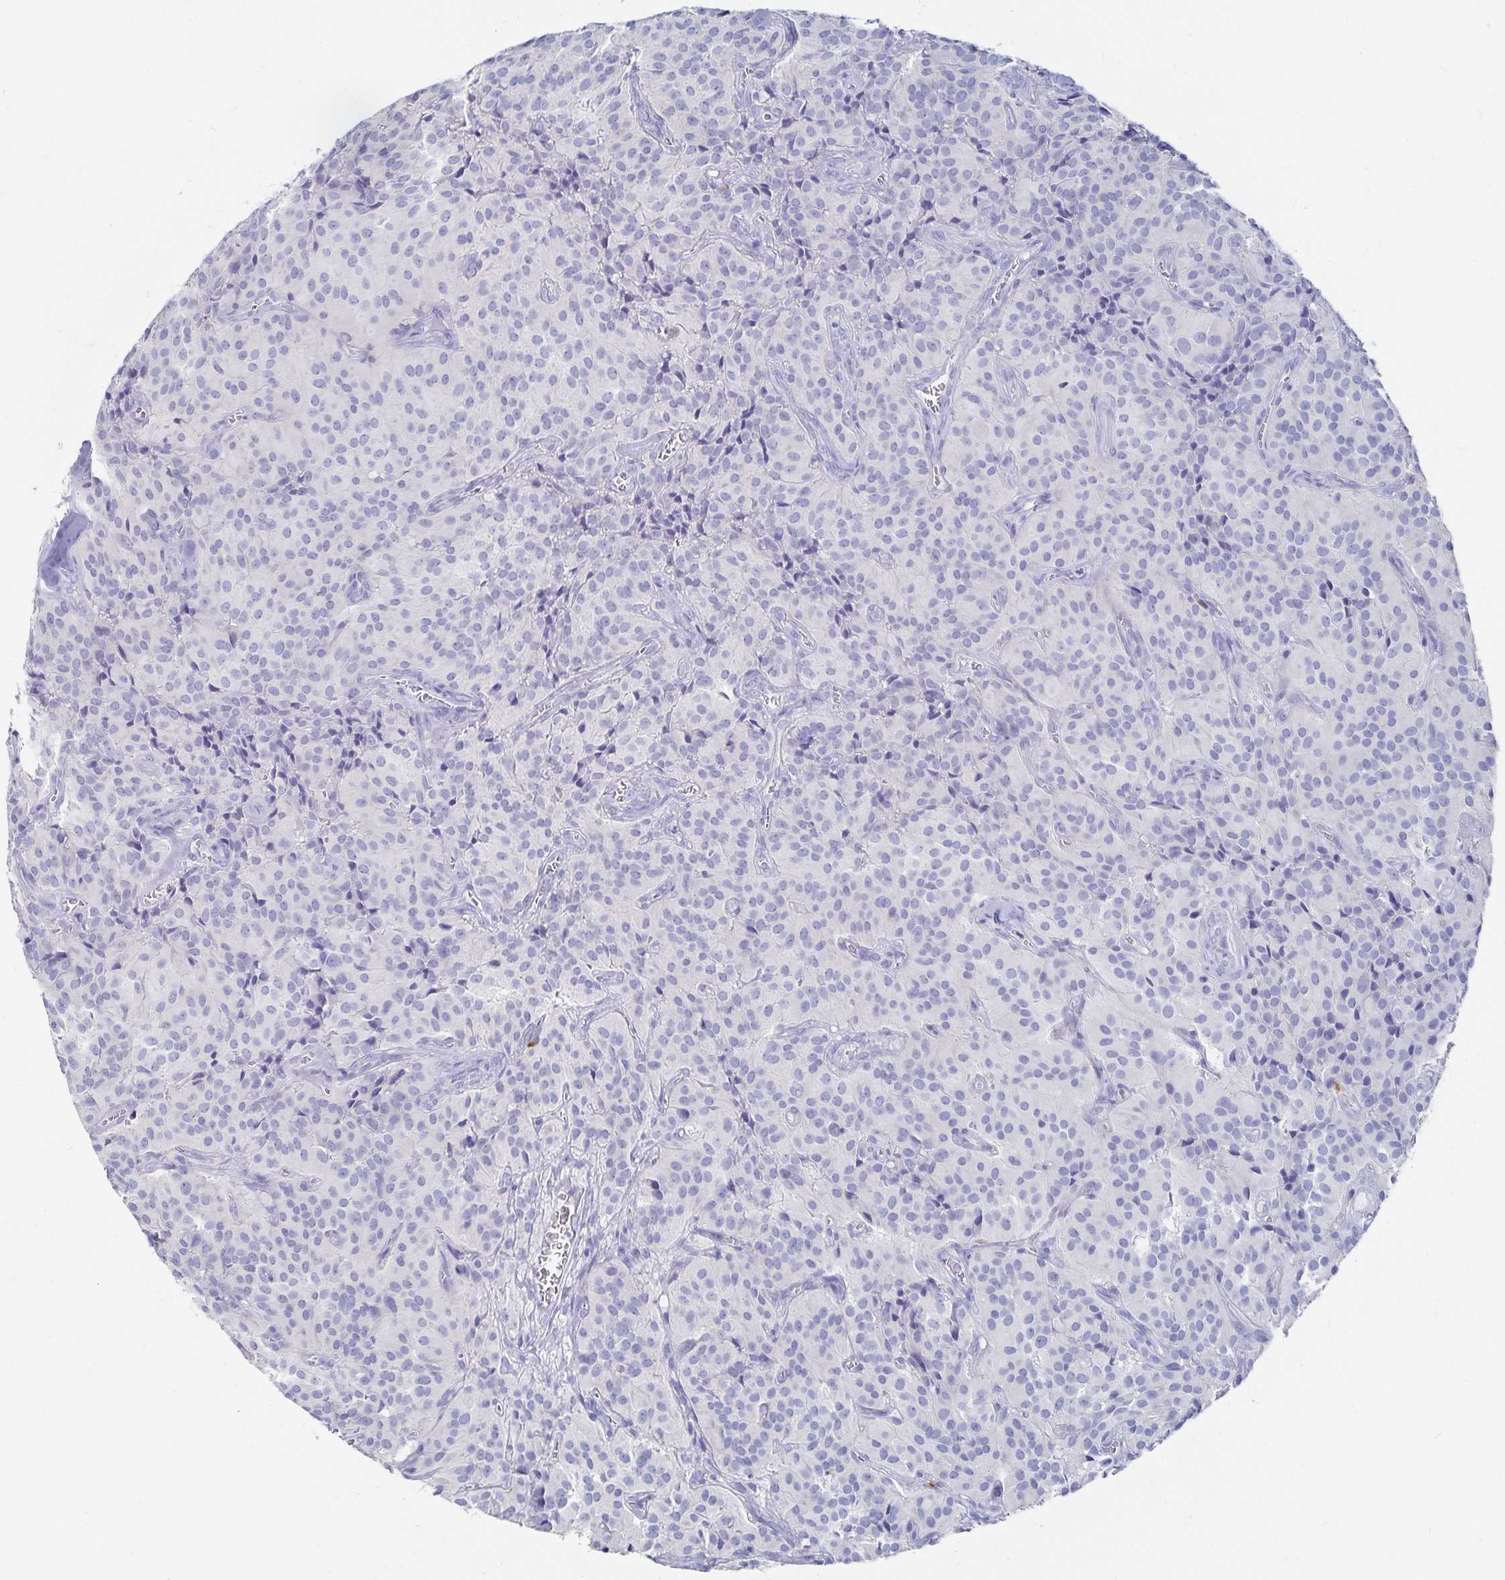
{"staining": {"intensity": "negative", "quantity": "none", "location": "none"}, "tissue": "glioma", "cell_type": "Tumor cells", "image_type": "cancer", "snomed": [{"axis": "morphology", "description": "Glioma, malignant, Low grade"}, {"axis": "topography", "description": "Brain"}], "caption": "DAB (3,3'-diaminobenzidine) immunohistochemical staining of malignant low-grade glioma exhibits no significant positivity in tumor cells. (Brightfield microscopy of DAB (3,3'-diaminobenzidine) immunohistochemistry (IHC) at high magnification).", "gene": "TNIP1", "patient": {"sex": "male", "age": 42}}